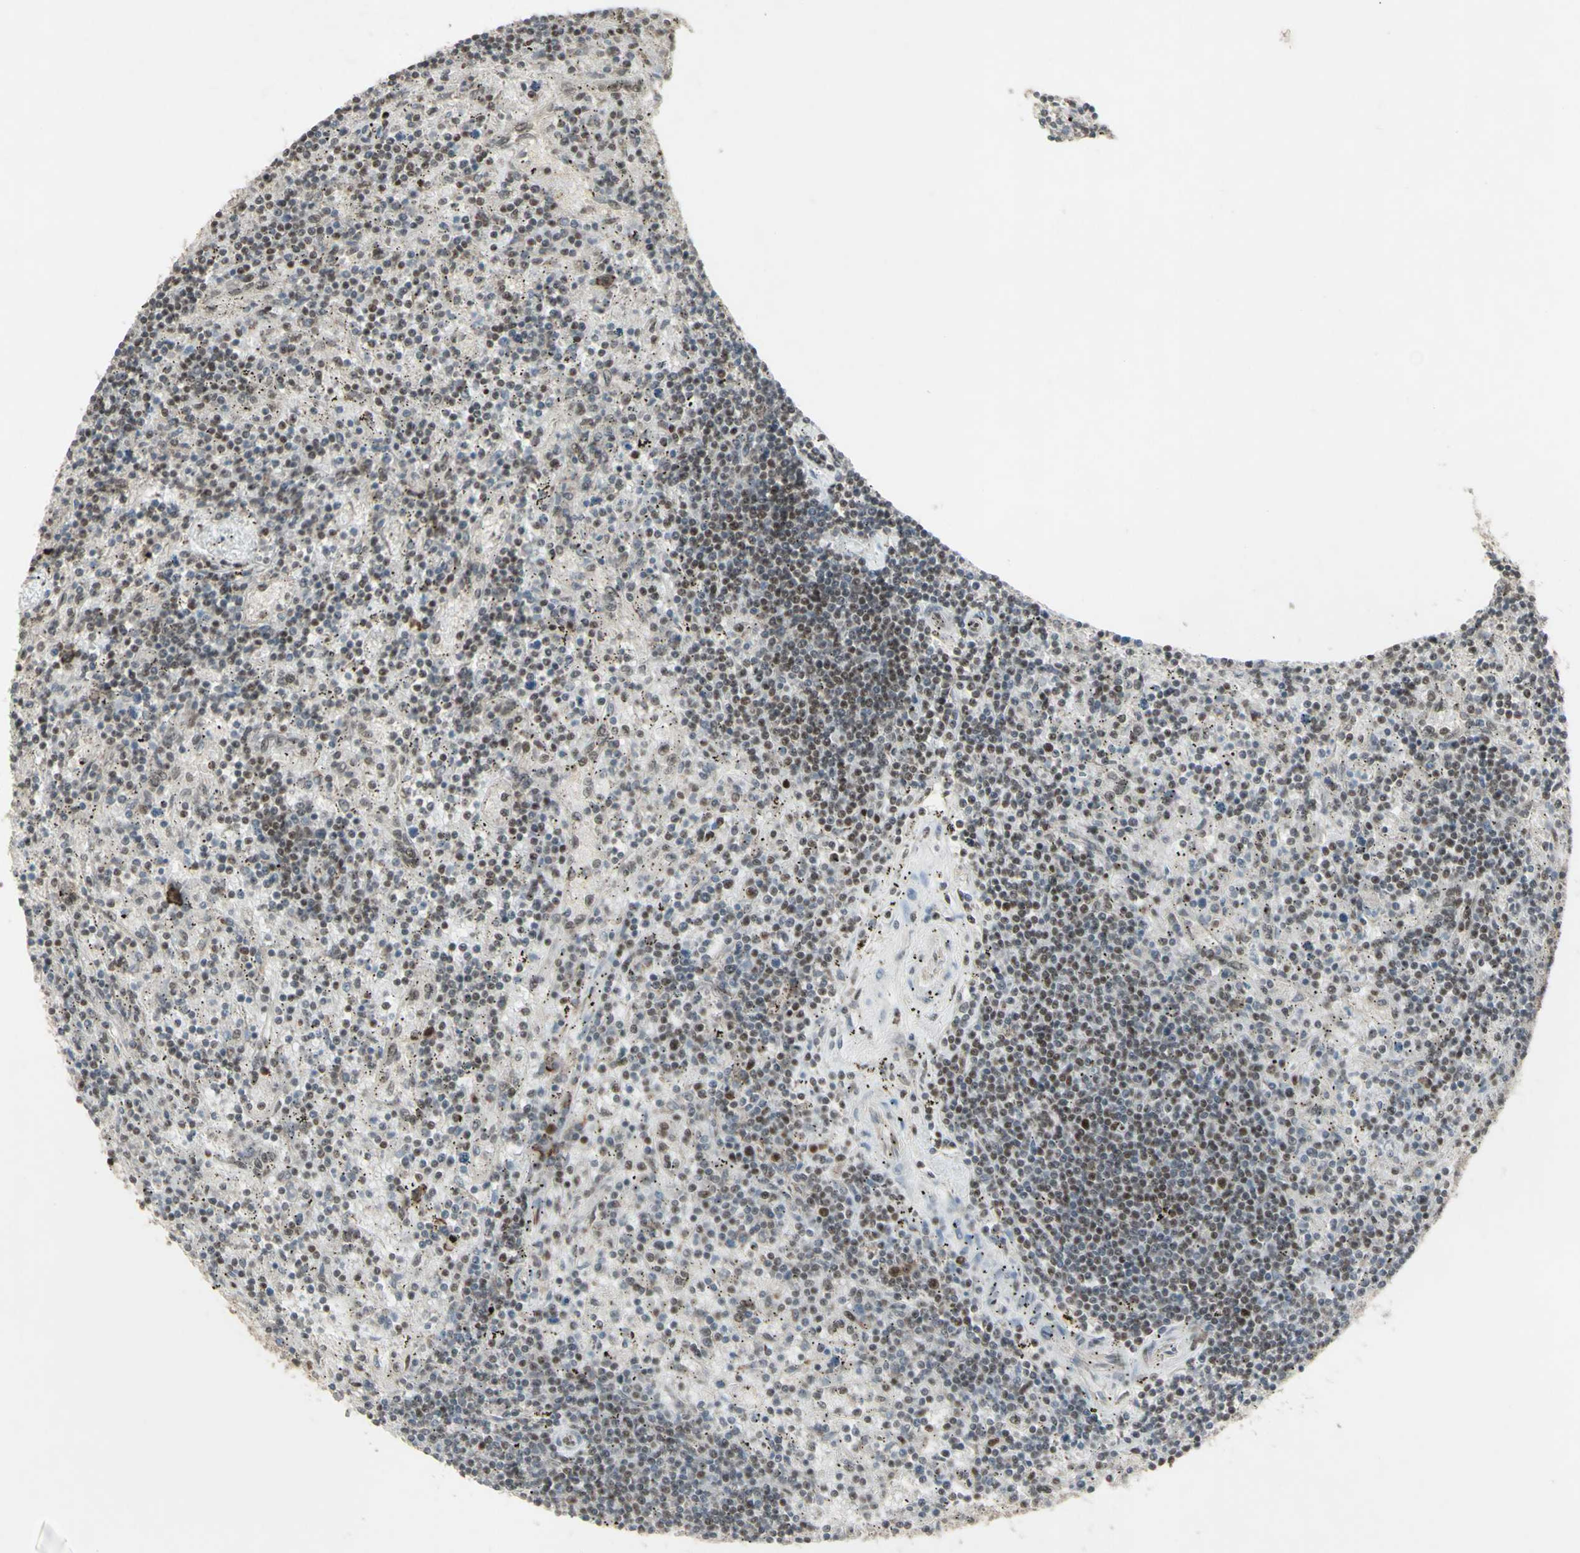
{"staining": {"intensity": "weak", "quantity": "25%-75%", "location": "nuclear"}, "tissue": "lymphoma", "cell_type": "Tumor cells", "image_type": "cancer", "snomed": [{"axis": "morphology", "description": "Malignant lymphoma, non-Hodgkin's type, Low grade"}, {"axis": "topography", "description": "Spleen"}], "caption": "Protein staining reveals weak nuclear positivity in about 25%-75% of tumor cells in lymphoma.", "gene": "CCNT1", "patient": {"sex": "male", "age": 76}}